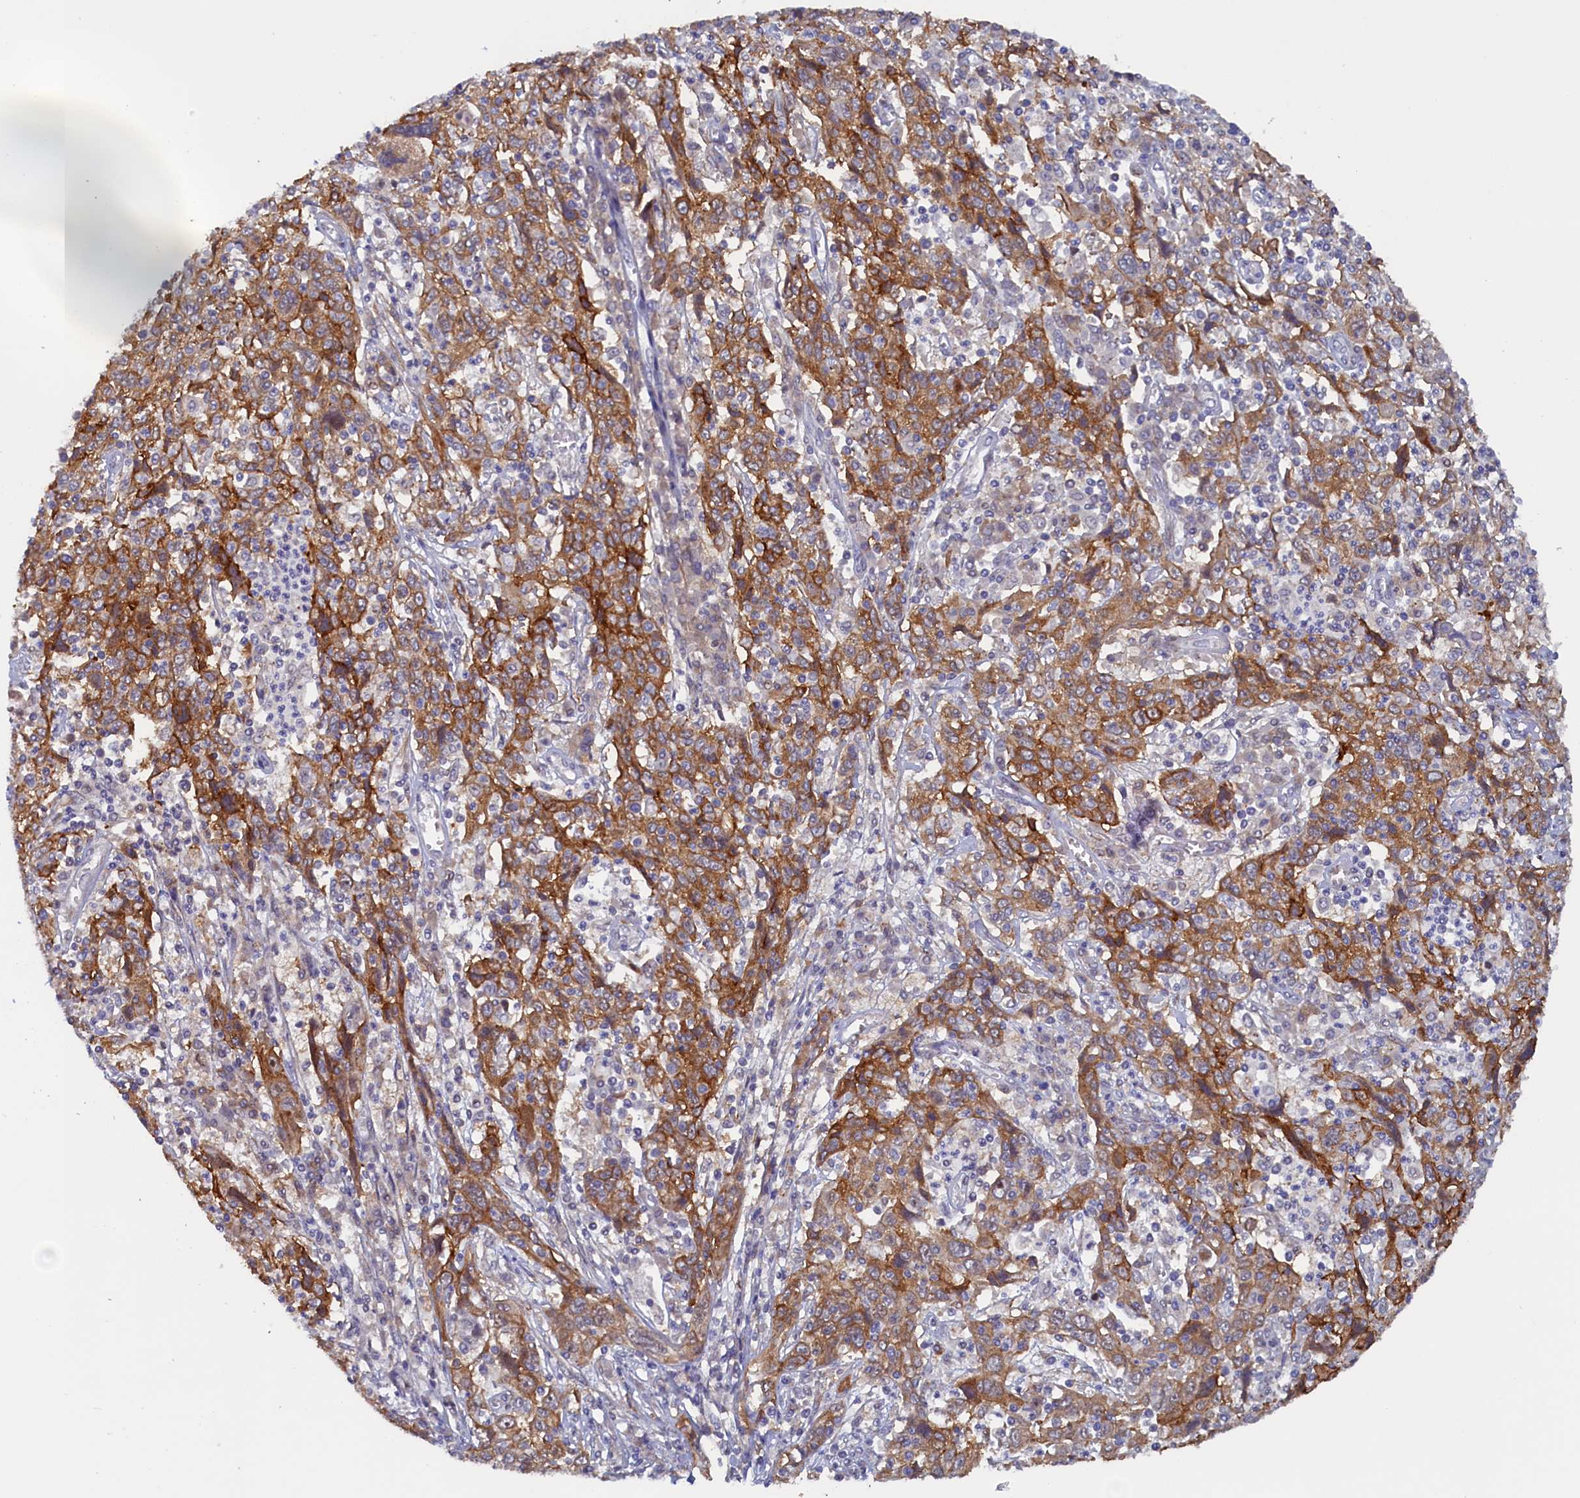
{"staining": {"intensity": "moderate", "quantity": ">75%", "location": "cytoplasmic/membranous"}, "tissue": "cervical cancer", "cell_type": "Tumor cells", "image_type": "cancer", "snomed": [{"axis": "morphology", "description": "Squamous cell carcinoma, NOS"}, {"axis": "topography", "description": "Cervix"}], "caption": "A brown stain labels moderate cytoplasmic/membranous staining of a protein in cervical cancer tumor cells.", "gene": "PACSIN3", "patient": {"sex": "female", "age": 46}}